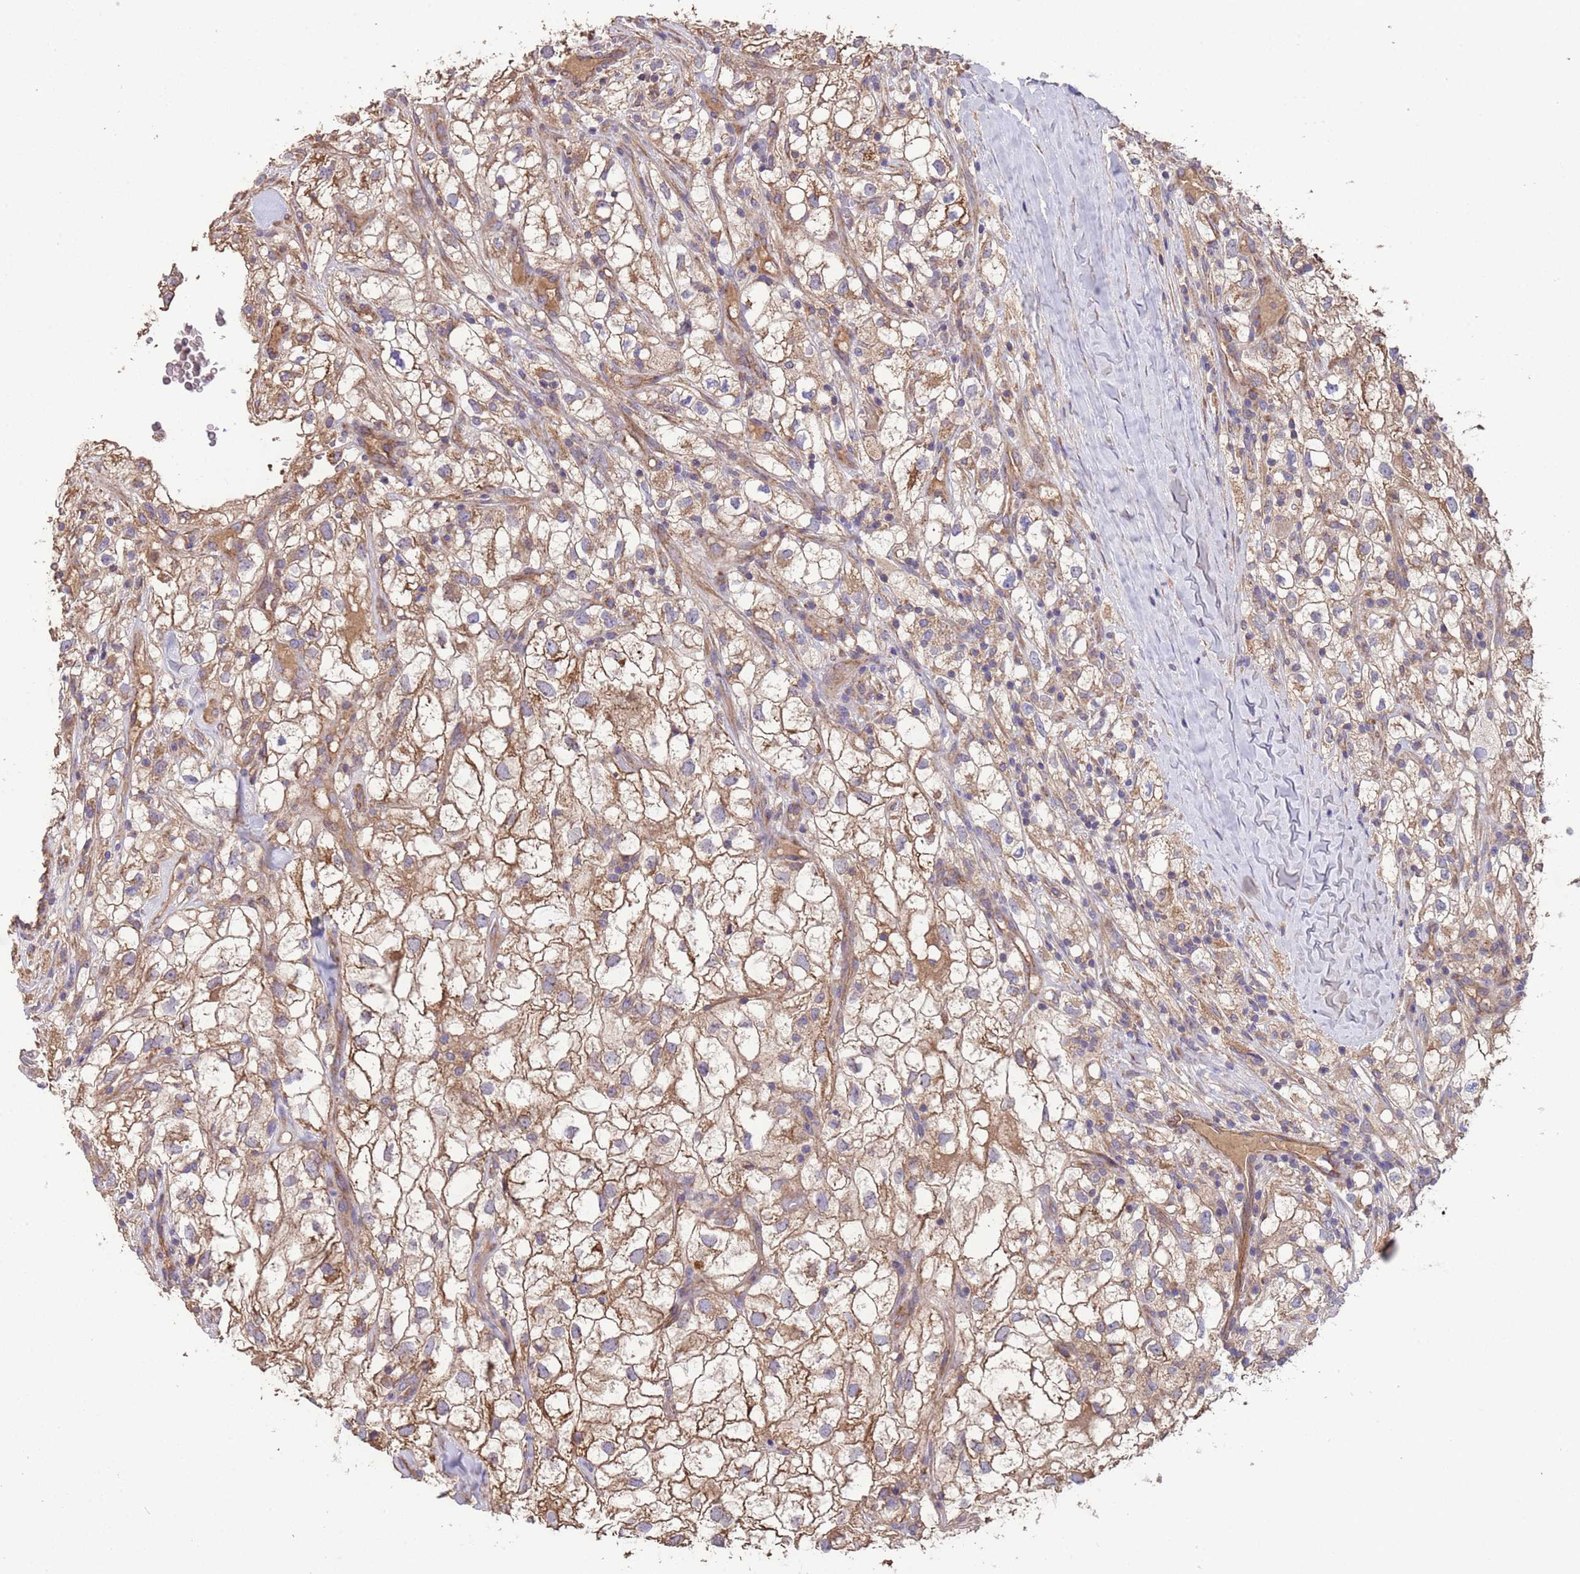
{"staining": {"intensity": "moderate", "quantity": ">75%", "location": "cytoplasmic/membranous"}, "tissue": "renal cancer", "cell_type": "Tumor cells", "image_type": "cancer", "snomed": [{"axis": "morphology", "description": "Adenocarcinoma, NOS"}, {"axis": "topography", "description": "Kidney"}], "caption": "Immunohistochemical staining of renal cancer (adenocarcinoma) reveals medium levels of moderate cytoplasmic/membranous expression in approximately >75% of tumor cells.", "gene": "EEF1AKMT1", "patient": {"sex": "male", "age": 59}}